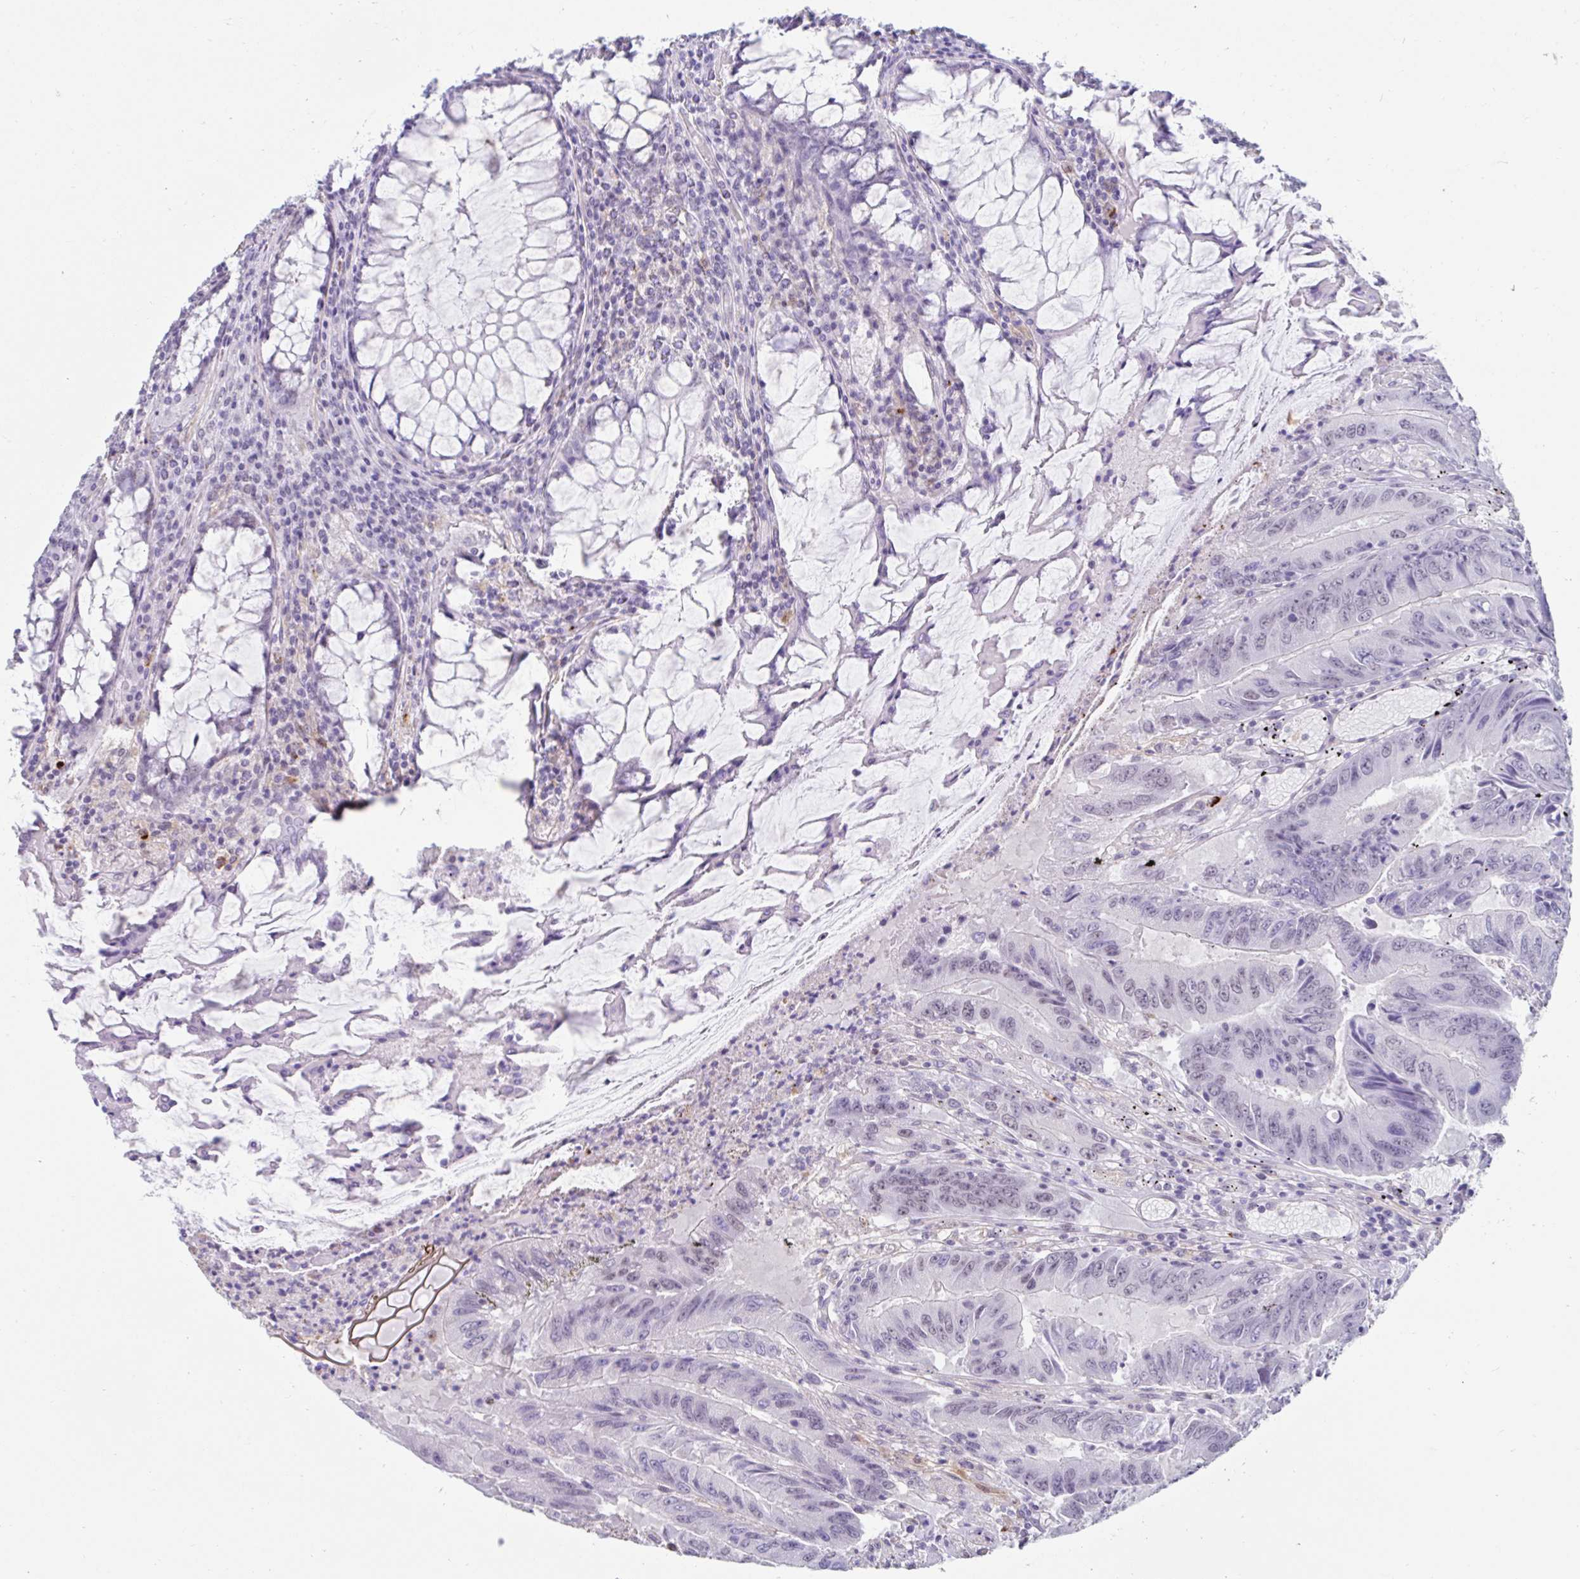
{"staining": {"intensity": "negative", "quantity": "none", "location": "none"}, "tissue": "colorectal cancer", "cell_type": "Tumor cells", "image_type": "cancer", "snomed": [{"axis": "morphology", "description": "Adenocarcinoma, NOS"}, {"axis": "topography", "description": "Colon"}], "caption": "High magnification brightfield microscopy of colorectal adenocarcinoma stained with DAB (3,3'-diaminobenzidine) (brown) and counterstained with hematoxylin (blue): tumor cells show no significant staining.", "gene": "DCAF17", "patient": {"sex": "male", "age": 53}}